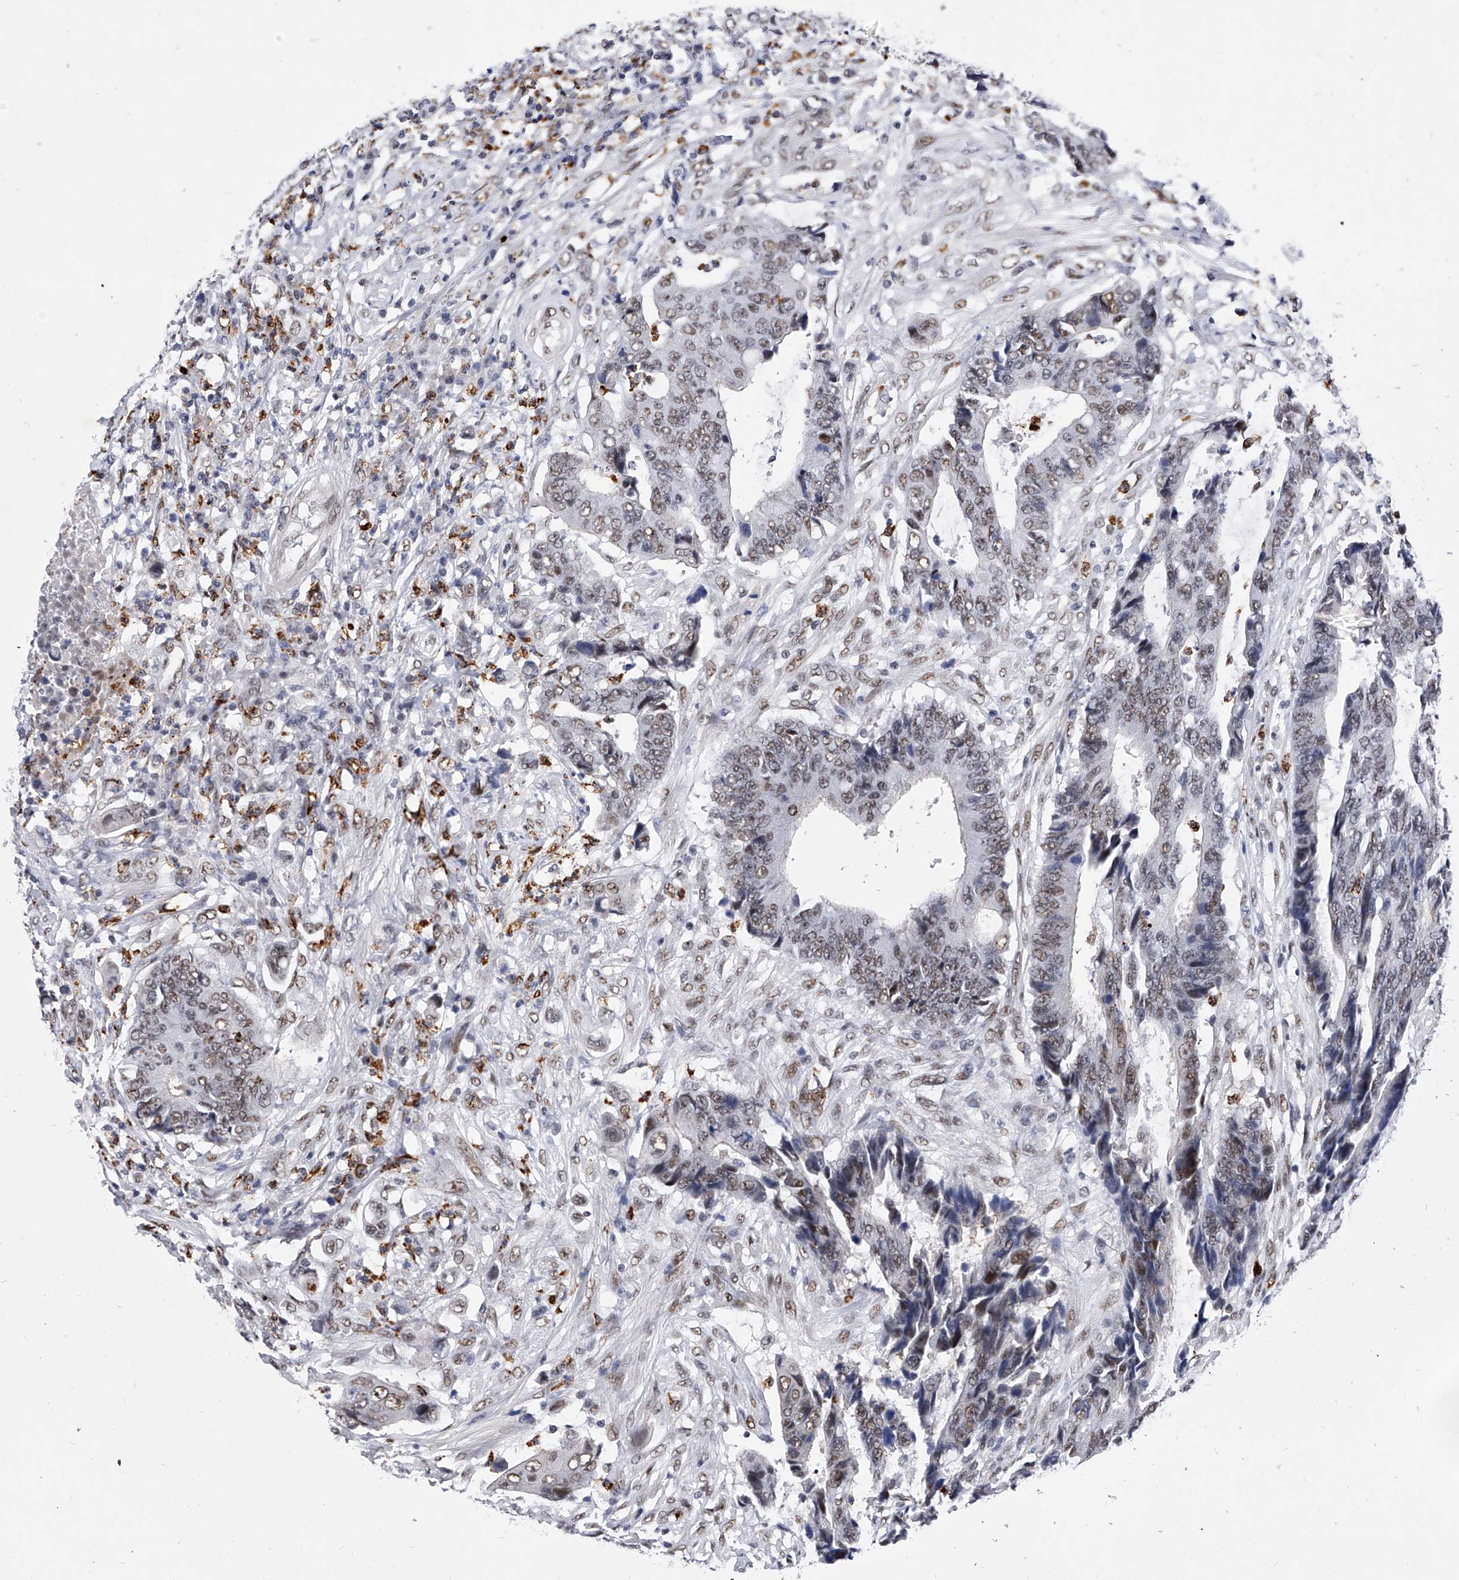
{"staining": {"intensity": "weak", "quantity": "25%-75%", "location": "nuclear"}, "tissue": "colorectal cancer", "cell_type": "Tumor cells", "image_type": "cancer", "snomed": [{"axis": "morphology", "description": "Adenocarcinoma, NOS"}, {"axis": "topography", "description": "Rectum"}], "caption": "Approximately 25%-75% of tumor cells in colorectal cancer show weak nuclear protein staining as visualized by brown immunohistochemical staining.", "gene": "TESK2", "patient": {"sex": "male", "age": 84}}